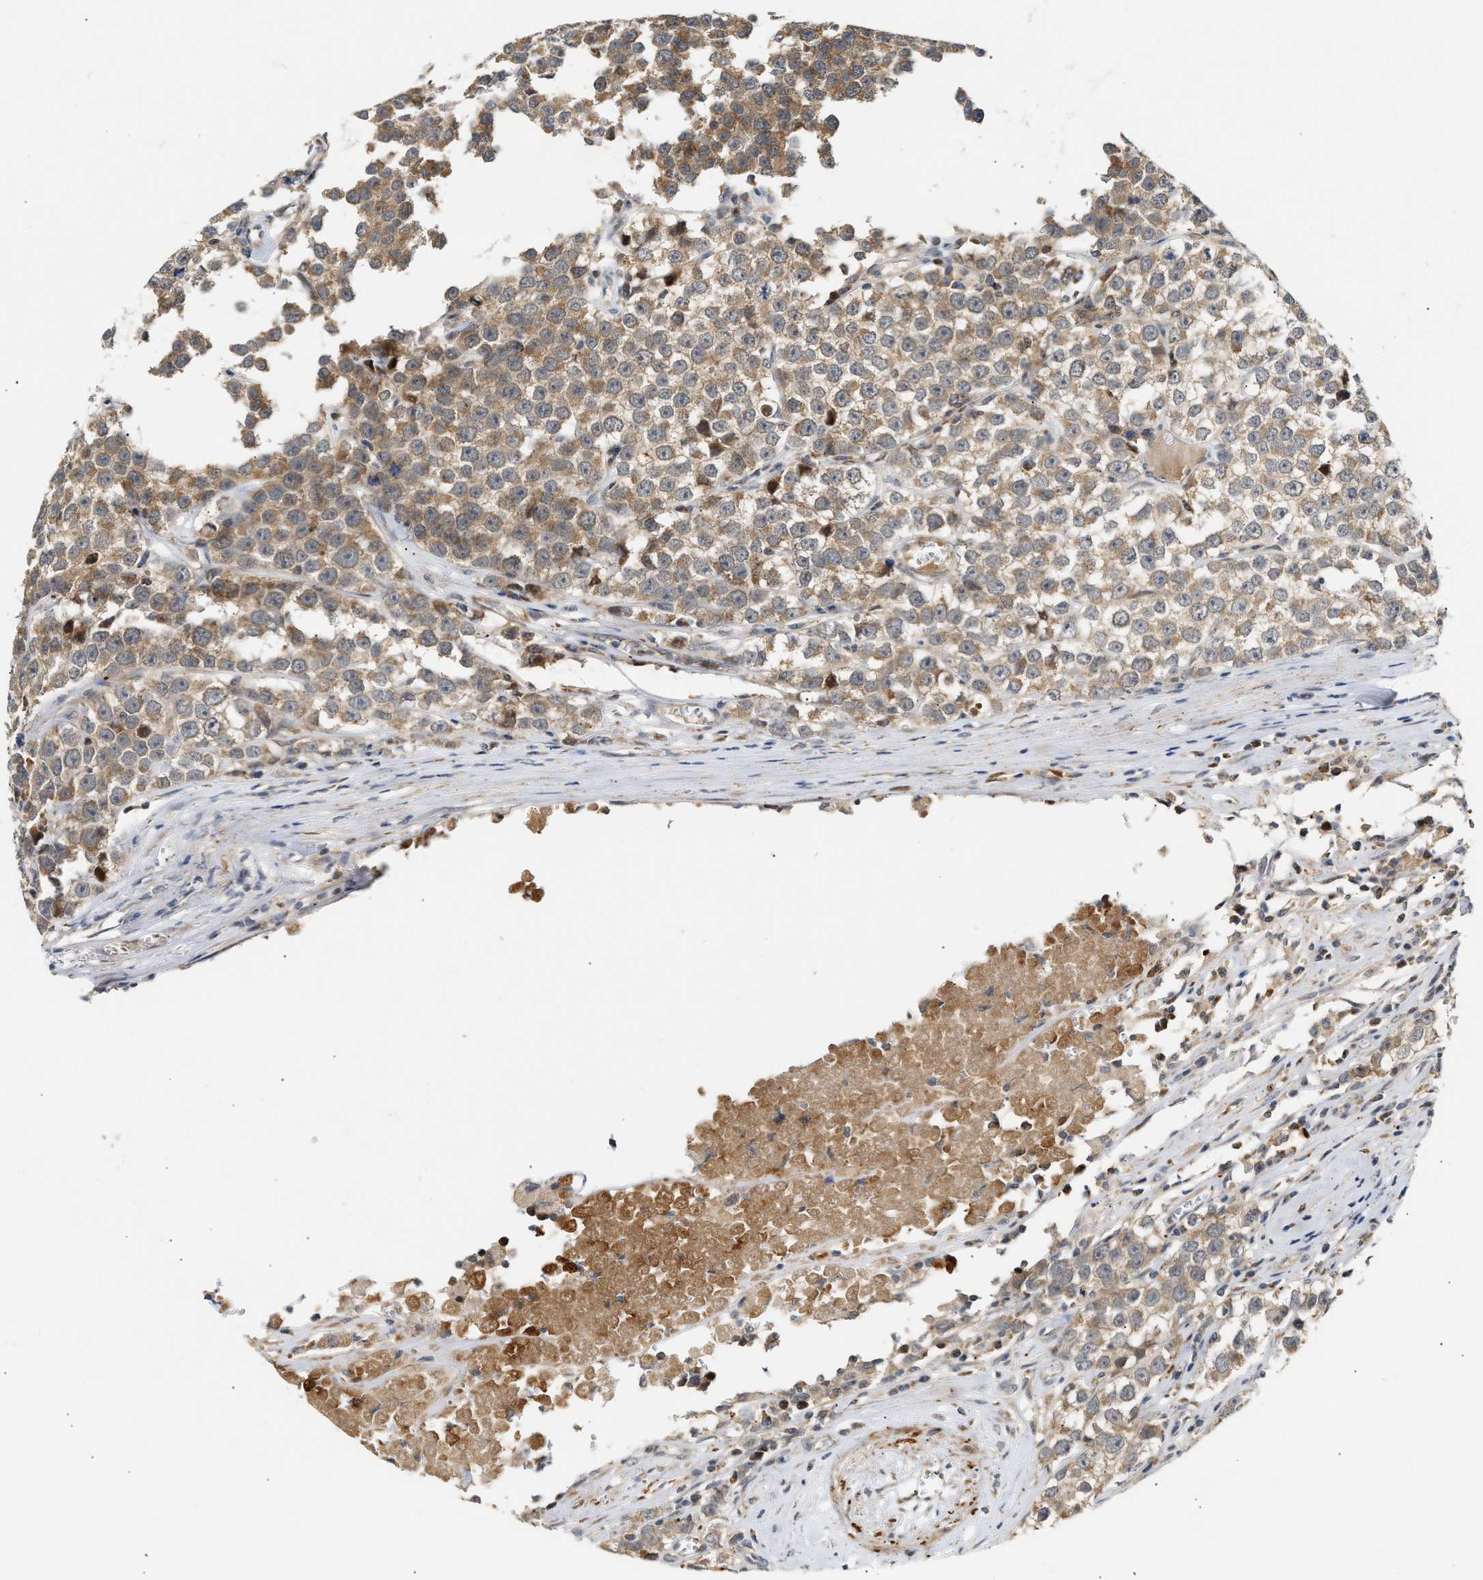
{"staining": {"intensity": "weak", "quantity": ">75%", "location": "cytoplasmic/membranous"}, "tissue": "testis cancer", "cell_type": "Tumor cells", "image_type": "cancer", "snomed": [{"axis": "morphology", "description": "Seminoma, NOS"}, {"axis": "morphology", "description": "Carcinoma, Embryonal, NOS"}, {"axis": "topography", "description": "Testis"}], "caption": "Immunohistochemical staining of embryonal carcinoma (testis) reveals weak cytoplasmic/membranous protein expression in approximately >75% of tumor cells. The staining was performed using DAB (3,3'-diaminobenzidine) to visualize the protein expression in brown, while the nuclei were stained in blue with hematoxylin (Magnification: 20x).", "gene": "EXTL2", "patient": {"sex": "male", "age": 52}}